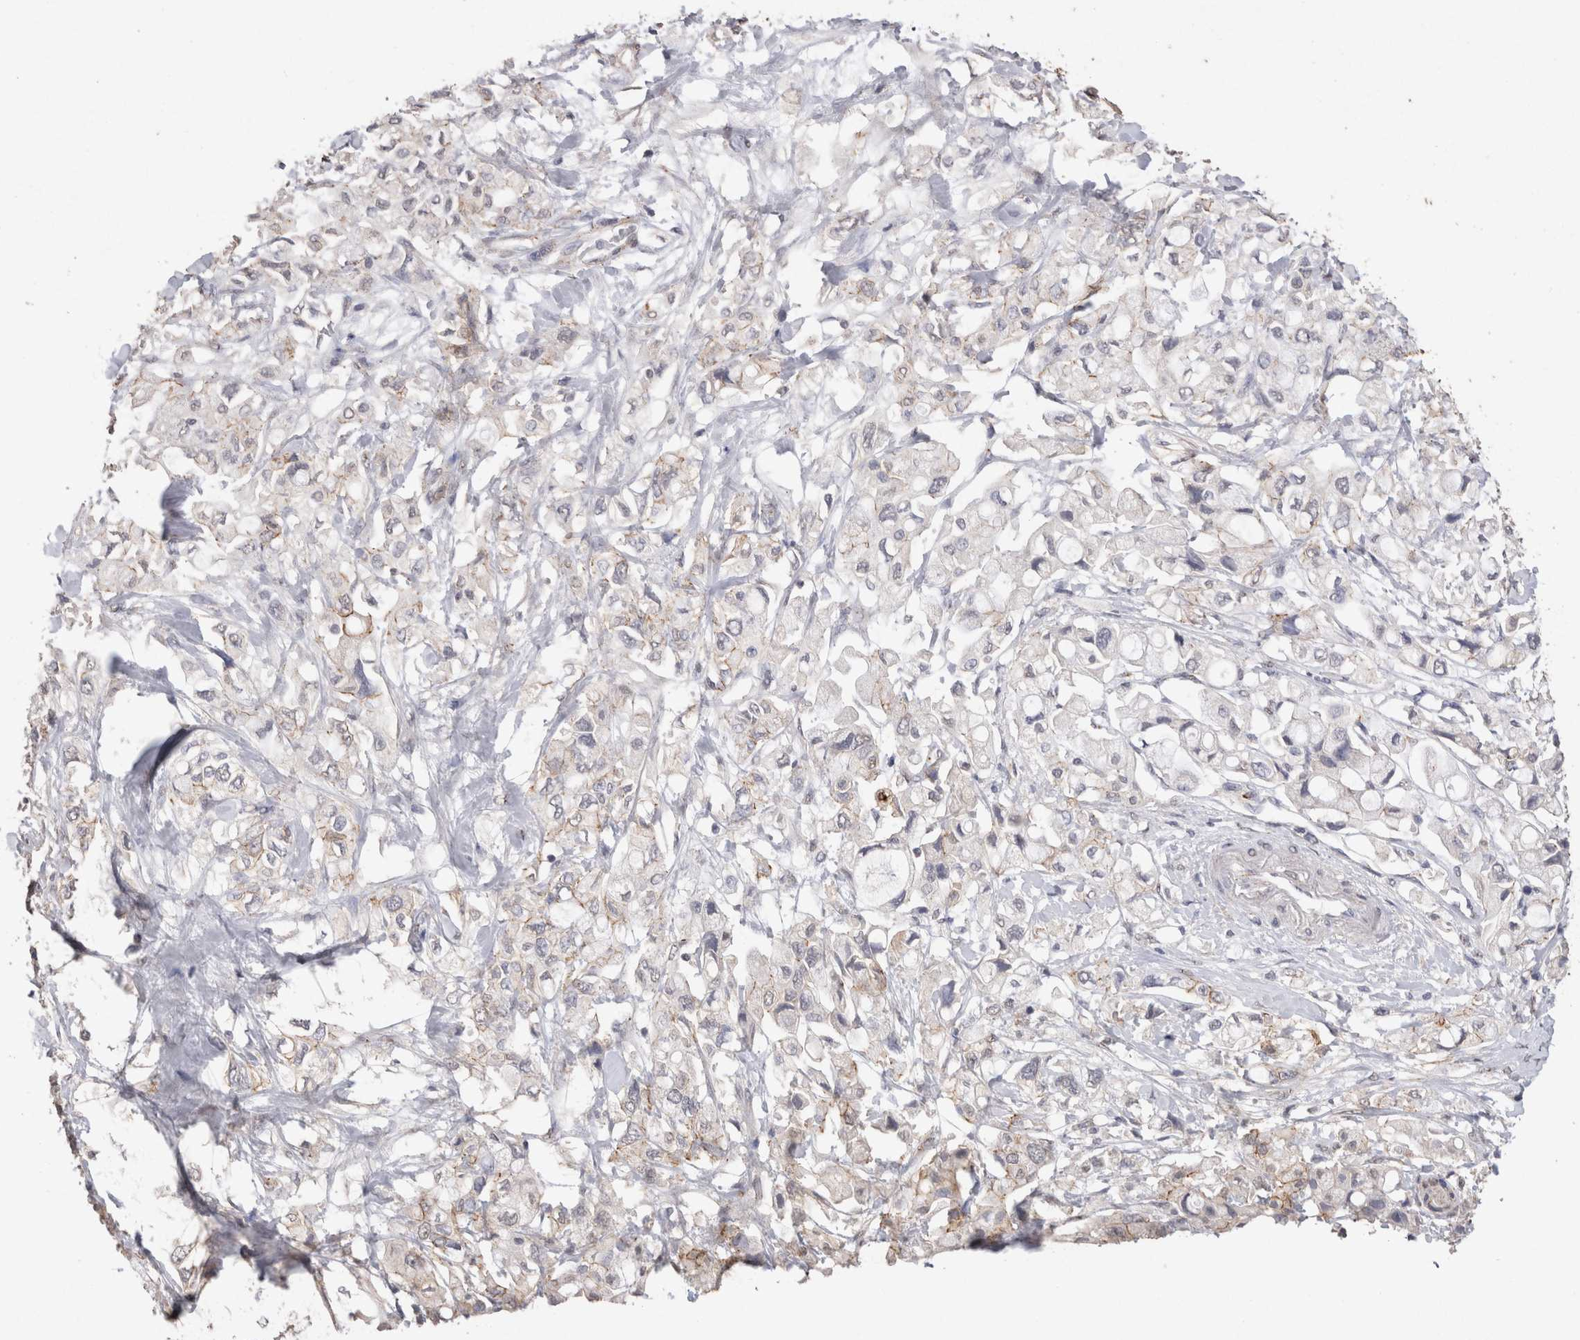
{"staining": {"intensity": "weak", "quantity": "<25%", "location": "cytoplasmic/membranous"}, "tissue": "pancreatic cancer", "cell_type": "Tumor cells", "image_type": "cancer", "snomed": [{"axis": "morphology", "description": "Adenocarcinoma, NOS"}, {"axis": "topography", "description": "Pancreas"}], "caption": "Tumor cells show no significant protein staining in pancreatic cancer.", "gene": "CDH6", "patient": {"sex": "female", "age": 56}}